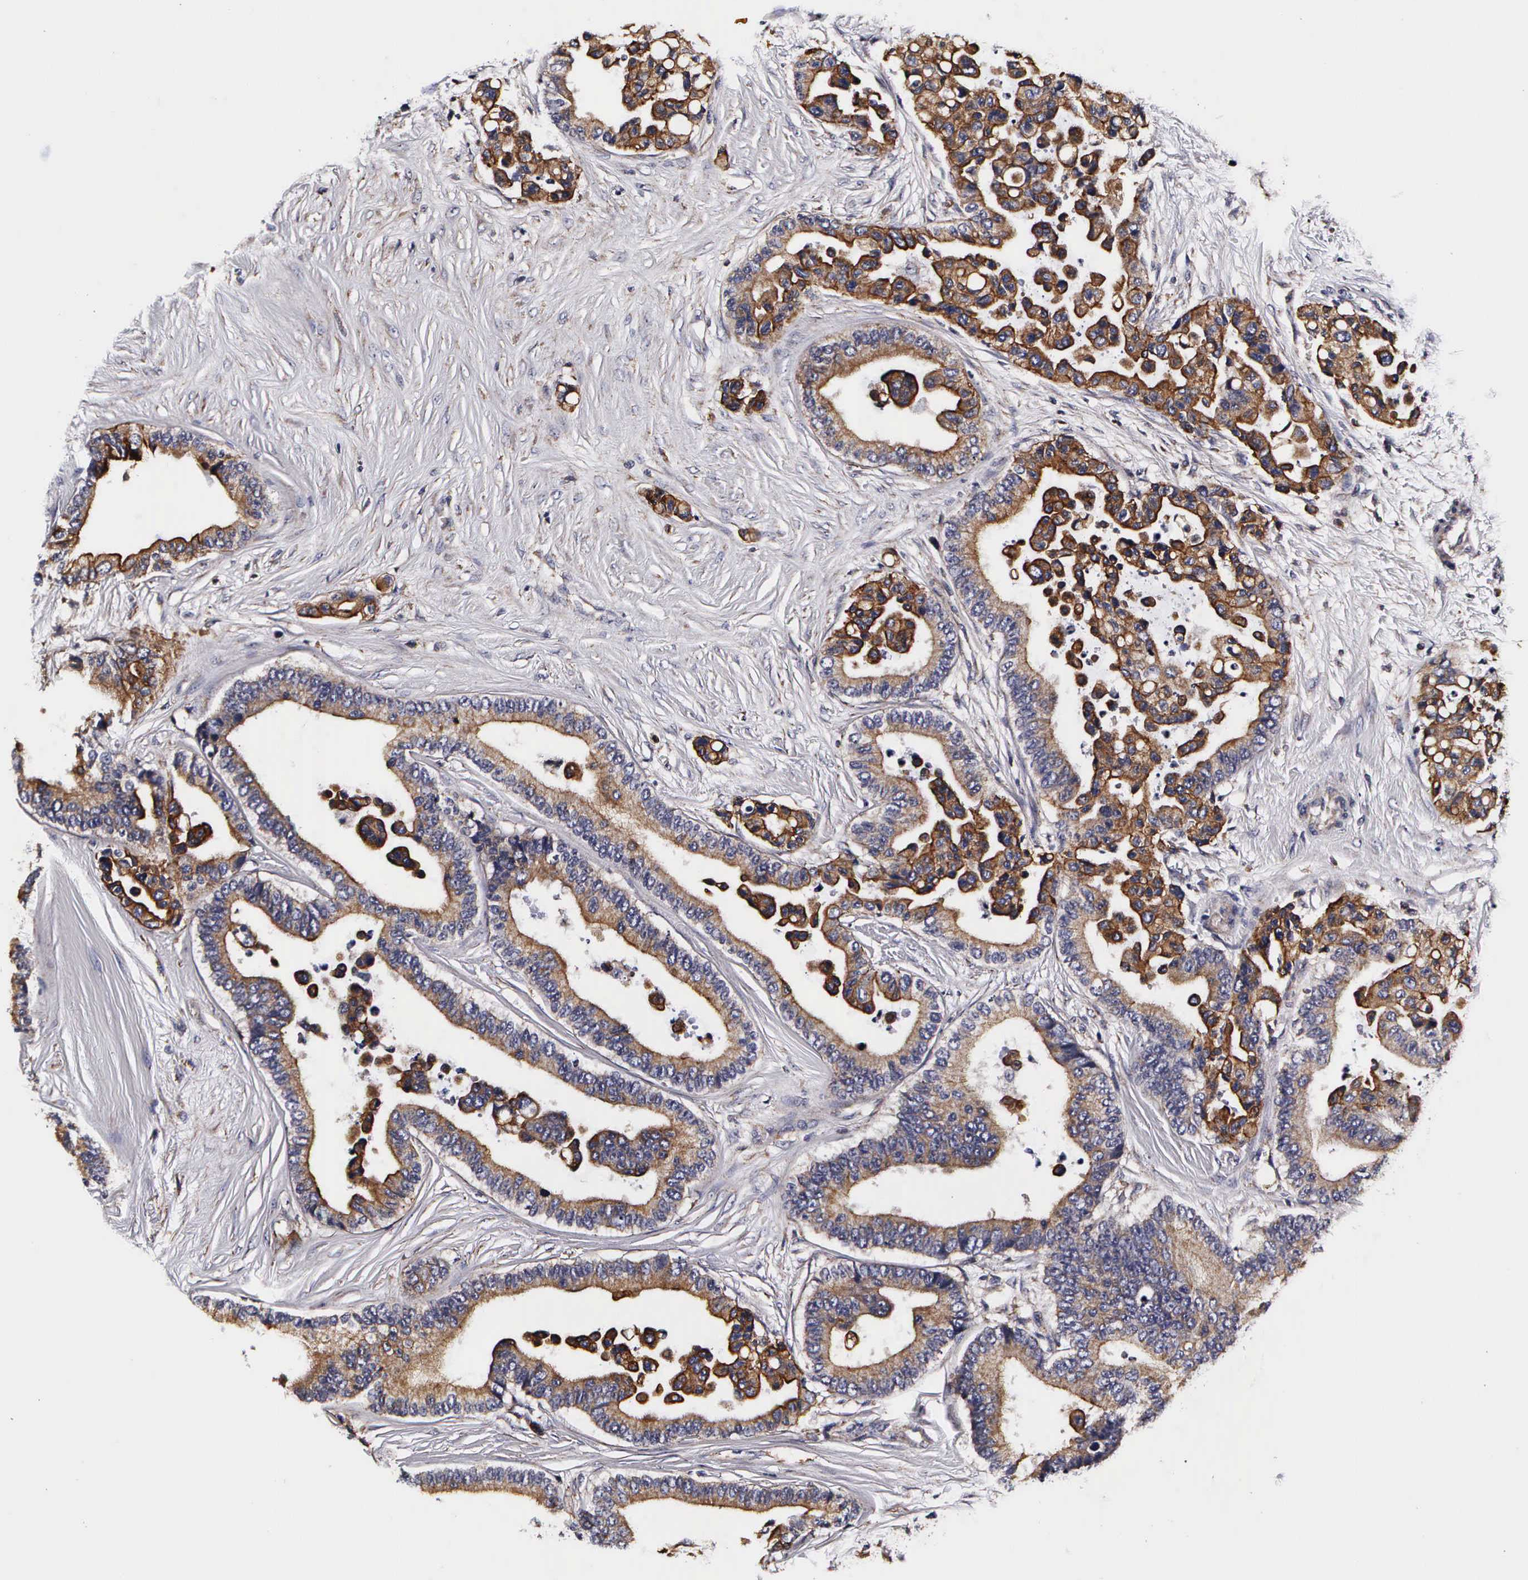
{"staining": {"intensity": "weak", "quantity": ">75%", "location": "cytoplasmic/membranous"}, "tissue": "colorectal cancer", "cell_type": "Tumor cells", "image_type": "cancer", "snomed": [{"axis": "morphology", "description": "Adenocarcinoma, NOS"}, {"axis": "topography", "description": "Colon"}], "caption": "IHC photomicrograph of neoplastic tissue: colorectal adenocarcinoma stained using immunohistochemistry (IHC) demonstrates low levels of weak protein expression localized specifically in the cytoplasmic/membranous of tumor cells, appearing as a cytoplasmic/membranous brown color.", "gene": "PSMA3", "patient": {"sex": "male", "age": 82}}